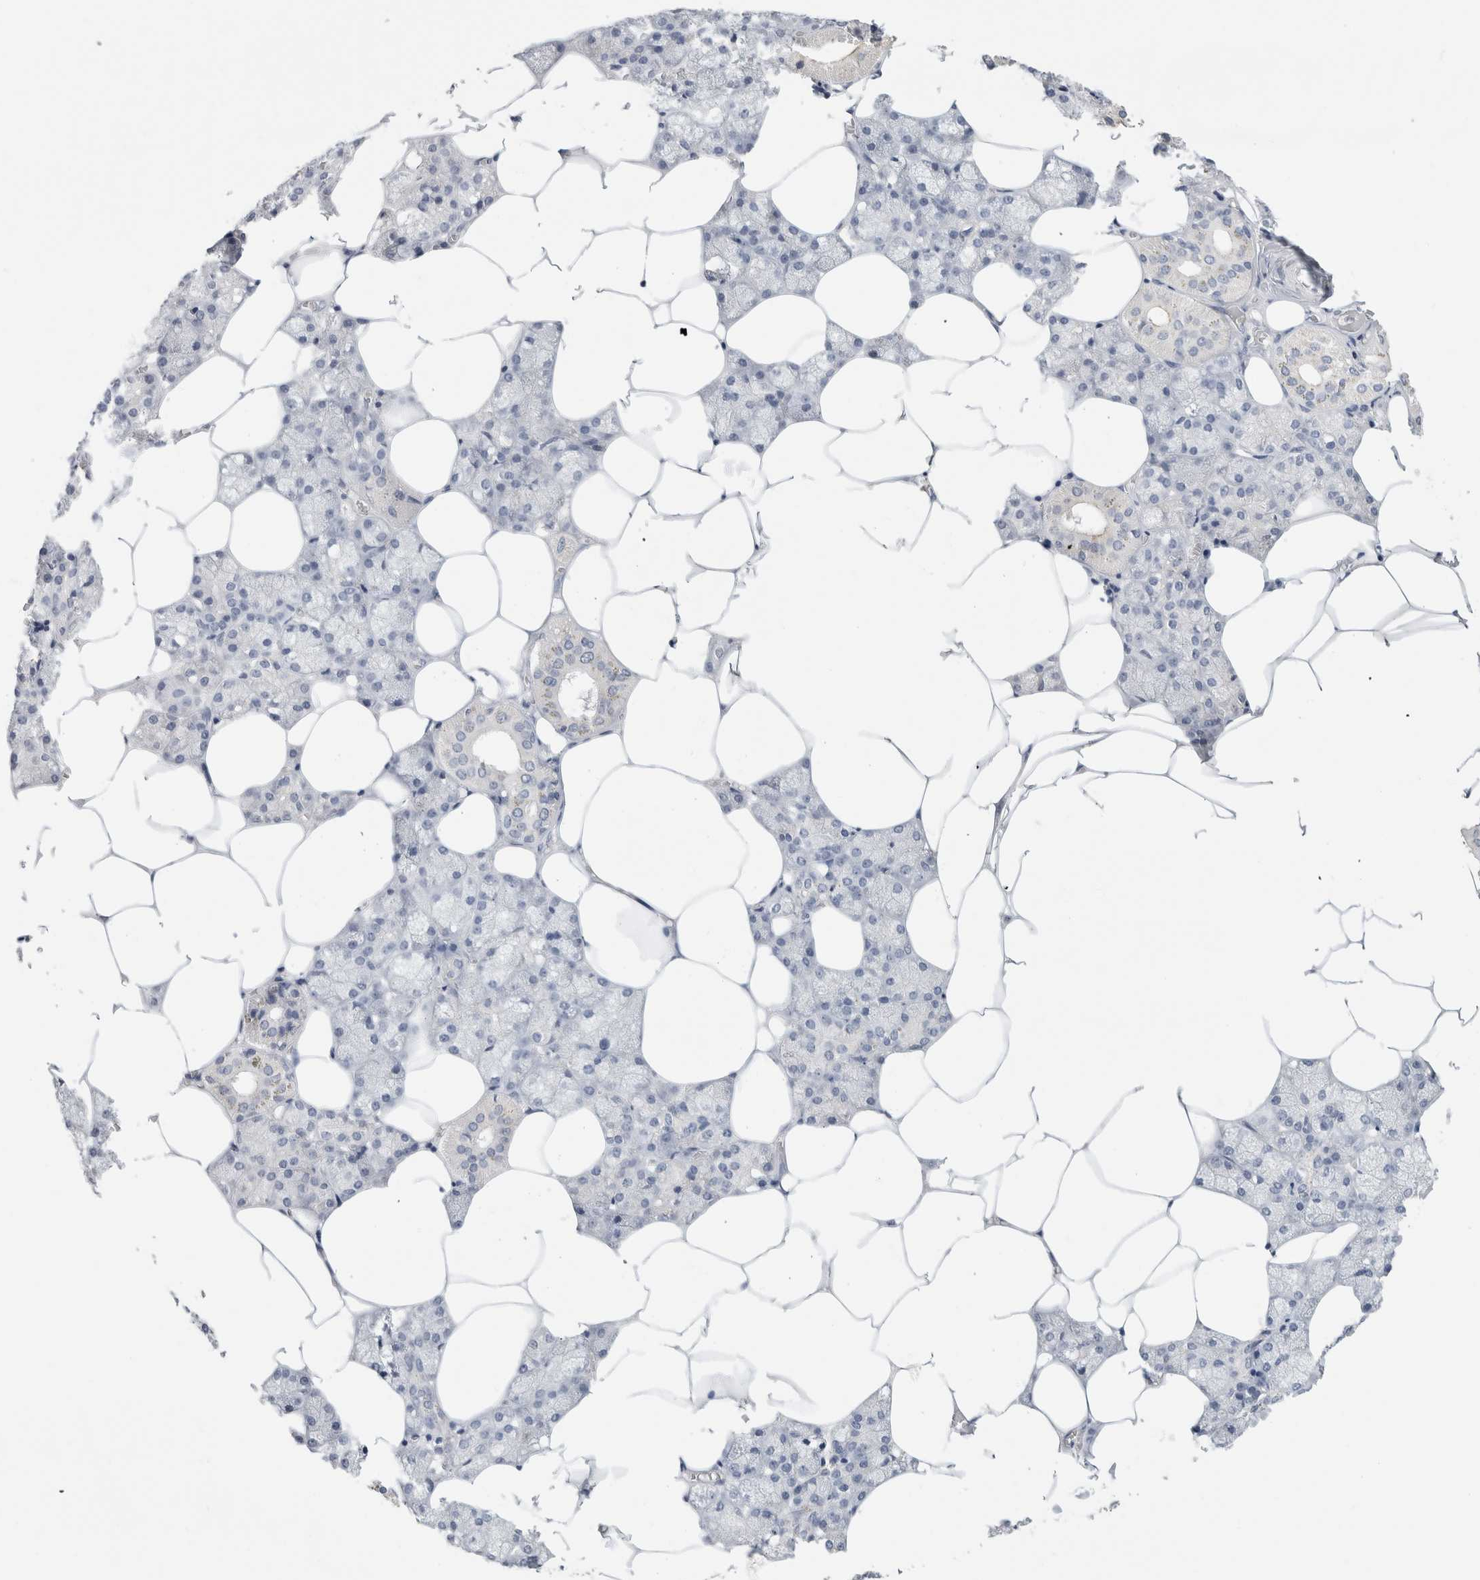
{"staining": {"intensity": "negative", "quantity": "none", "location": "none"}, "tissue": "salivary gland", "cell_type": "Glandular cells", "image_type": "normal", "snomed": [{"axis": "morphology", "description": "Normal tissue, NOS"}, {"axis": "topography", "description": "Salivary gland"}], "caption": "This is a histopathology image of immunohistochemistry (IHC) staining of unremarkable salivary gland, which shows no positivity in glandular cells. The staining was performed using DAB (3,3'-diaminobenzidine) to visualize the protein expression in brown, while the nuclei were stained in blue with hematoxylin (Magnification: 20x).", "gene": "BCAN", "patient": {"sex": "male", "age": 62}}